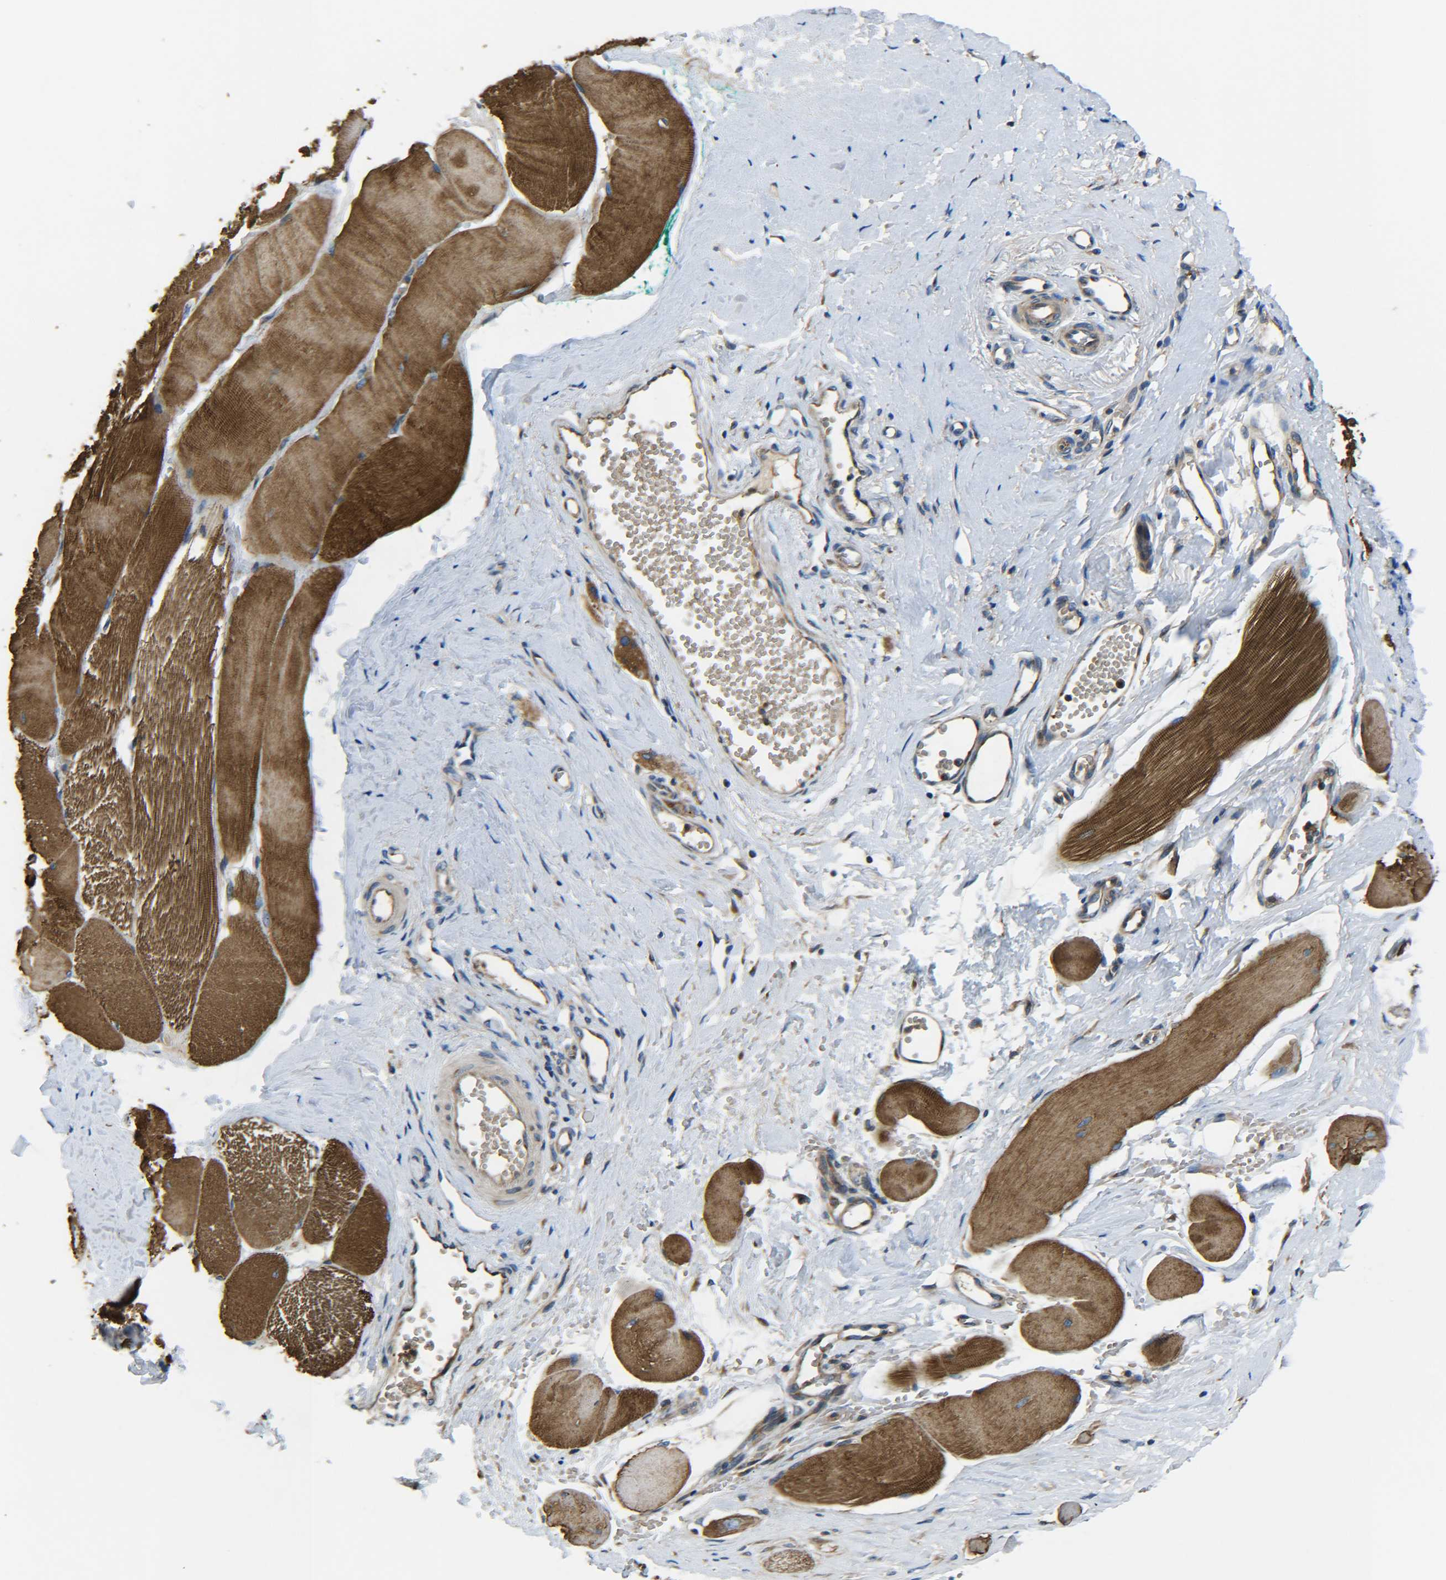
{"staining": {"intensity": "strong", "quantity": ">75%", "location": "cytoplasmic/membranous"}, "tissue": "skeletal muscle", "cell_type": "Myocytes", "image_type": "normal", "snomed": [{"axis": "morphology", "description": "Normal tissue, NOS"}, {"axis": "morphology", "description": "Squamous cell carcinoma, NOS"}, {"axis": "topography", "description": "Skeletal muscle"}], "caption": "Skeletal muscle stained with IHC shows strong cytoplasmic/membranous staining in about >75% of myocytes. The staining is performed using DAB brown chromogen to label protein expression. The nuclei are counter-stained blue using hematoxylin.", "gene": "RAB1B", "patient": {"sex": "male", "age": 51}}